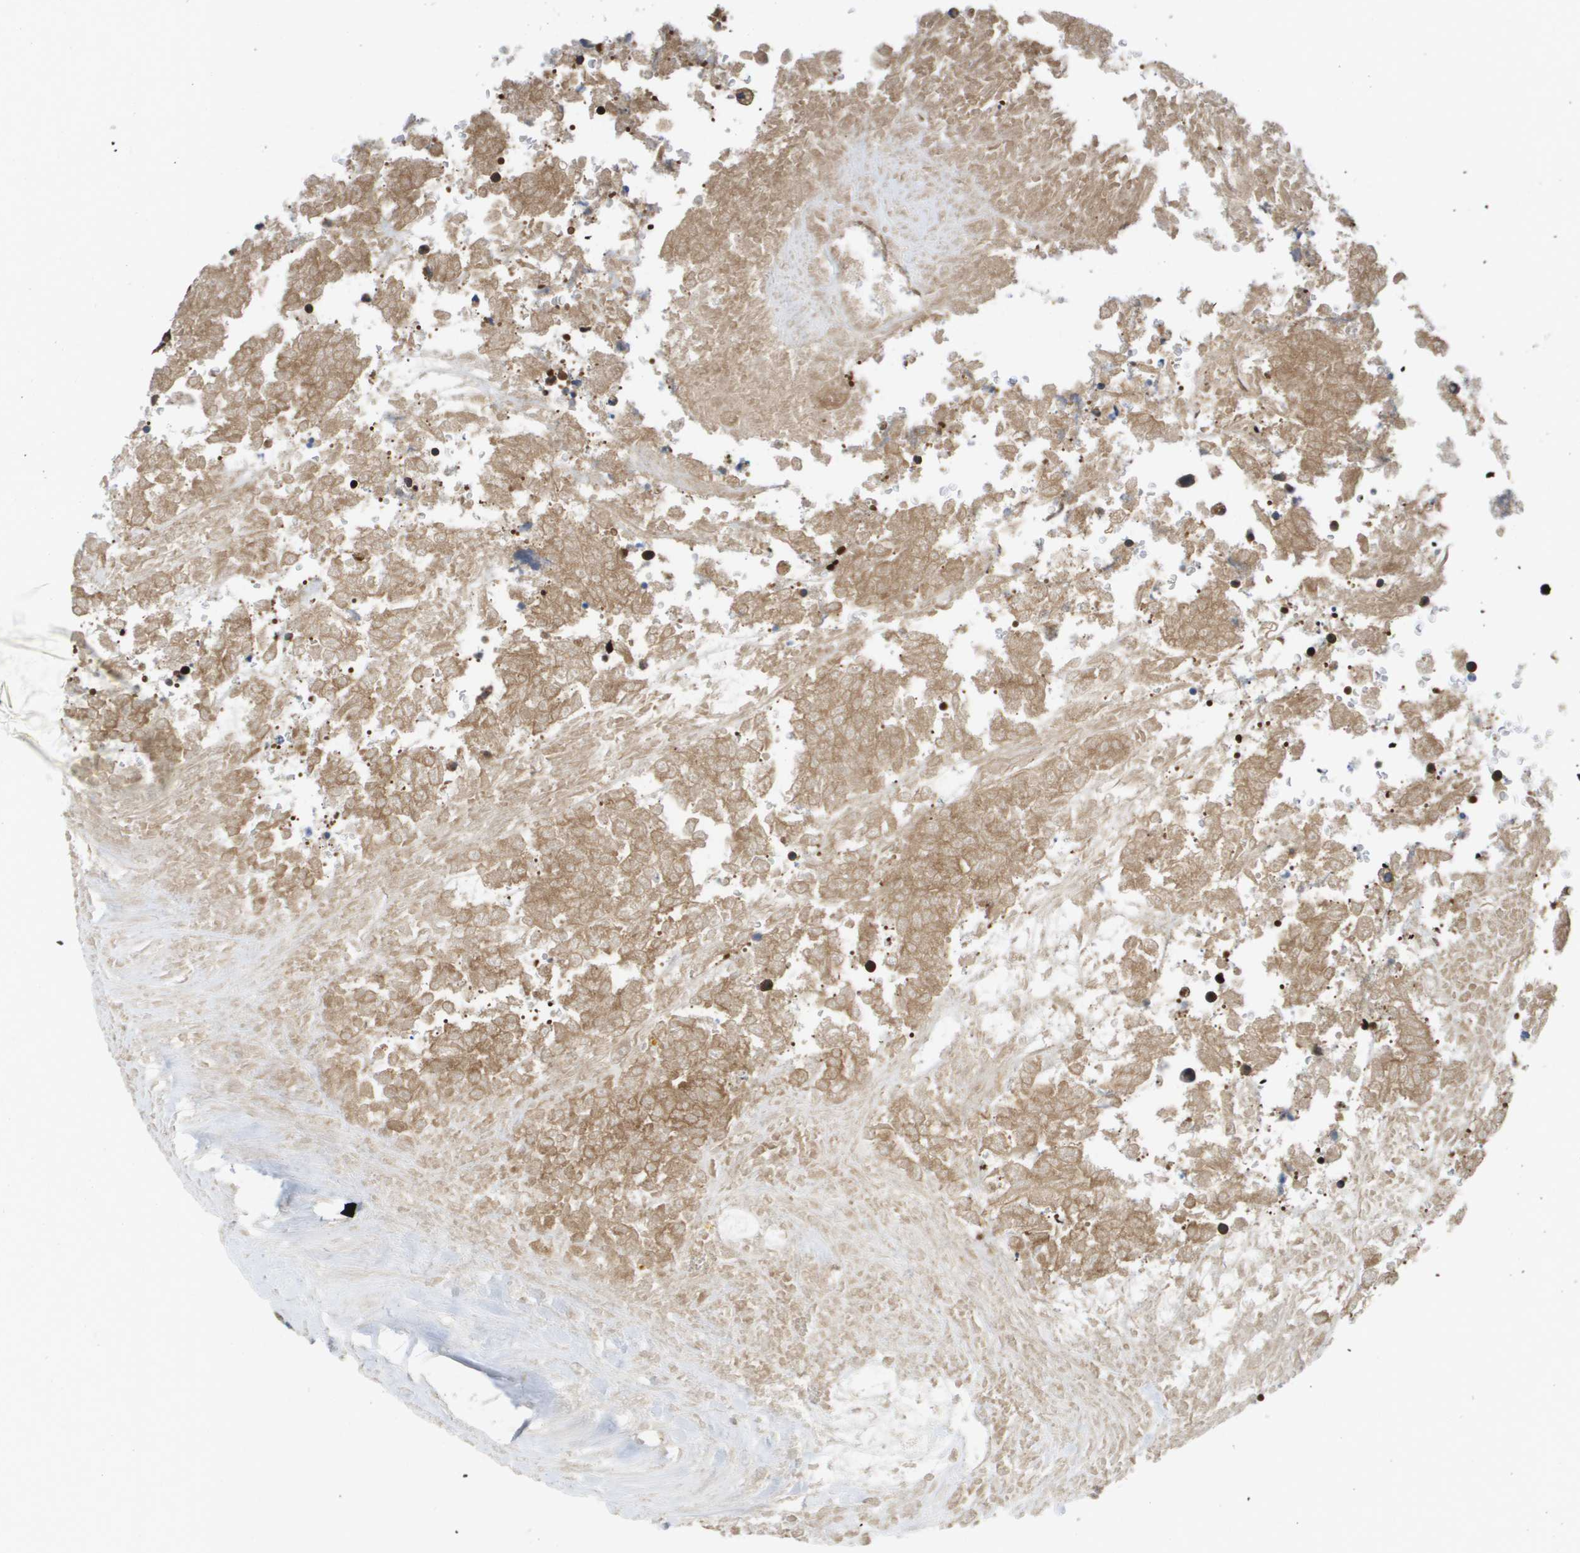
{"staining": {"intensity": "negative", "quantity": "none", "location": "none"}, "tissue": "testis cancer", "cell_type": "Tumor cells", "image_type": "cancer", "snomed": [{"axis": "morphology", "description": "Necrosis, NOS"}, {"axis": "morphology", "description": "Carcinoma, Embryonal, NOS"}, {"axis": "topography", "description": "Testis"}], "caption": "There is no significant expression in tumor cells of embryonal carcinoma (testis).", "gene": "EIF4G2", "patient": {"sex": "male", "age": 19}}